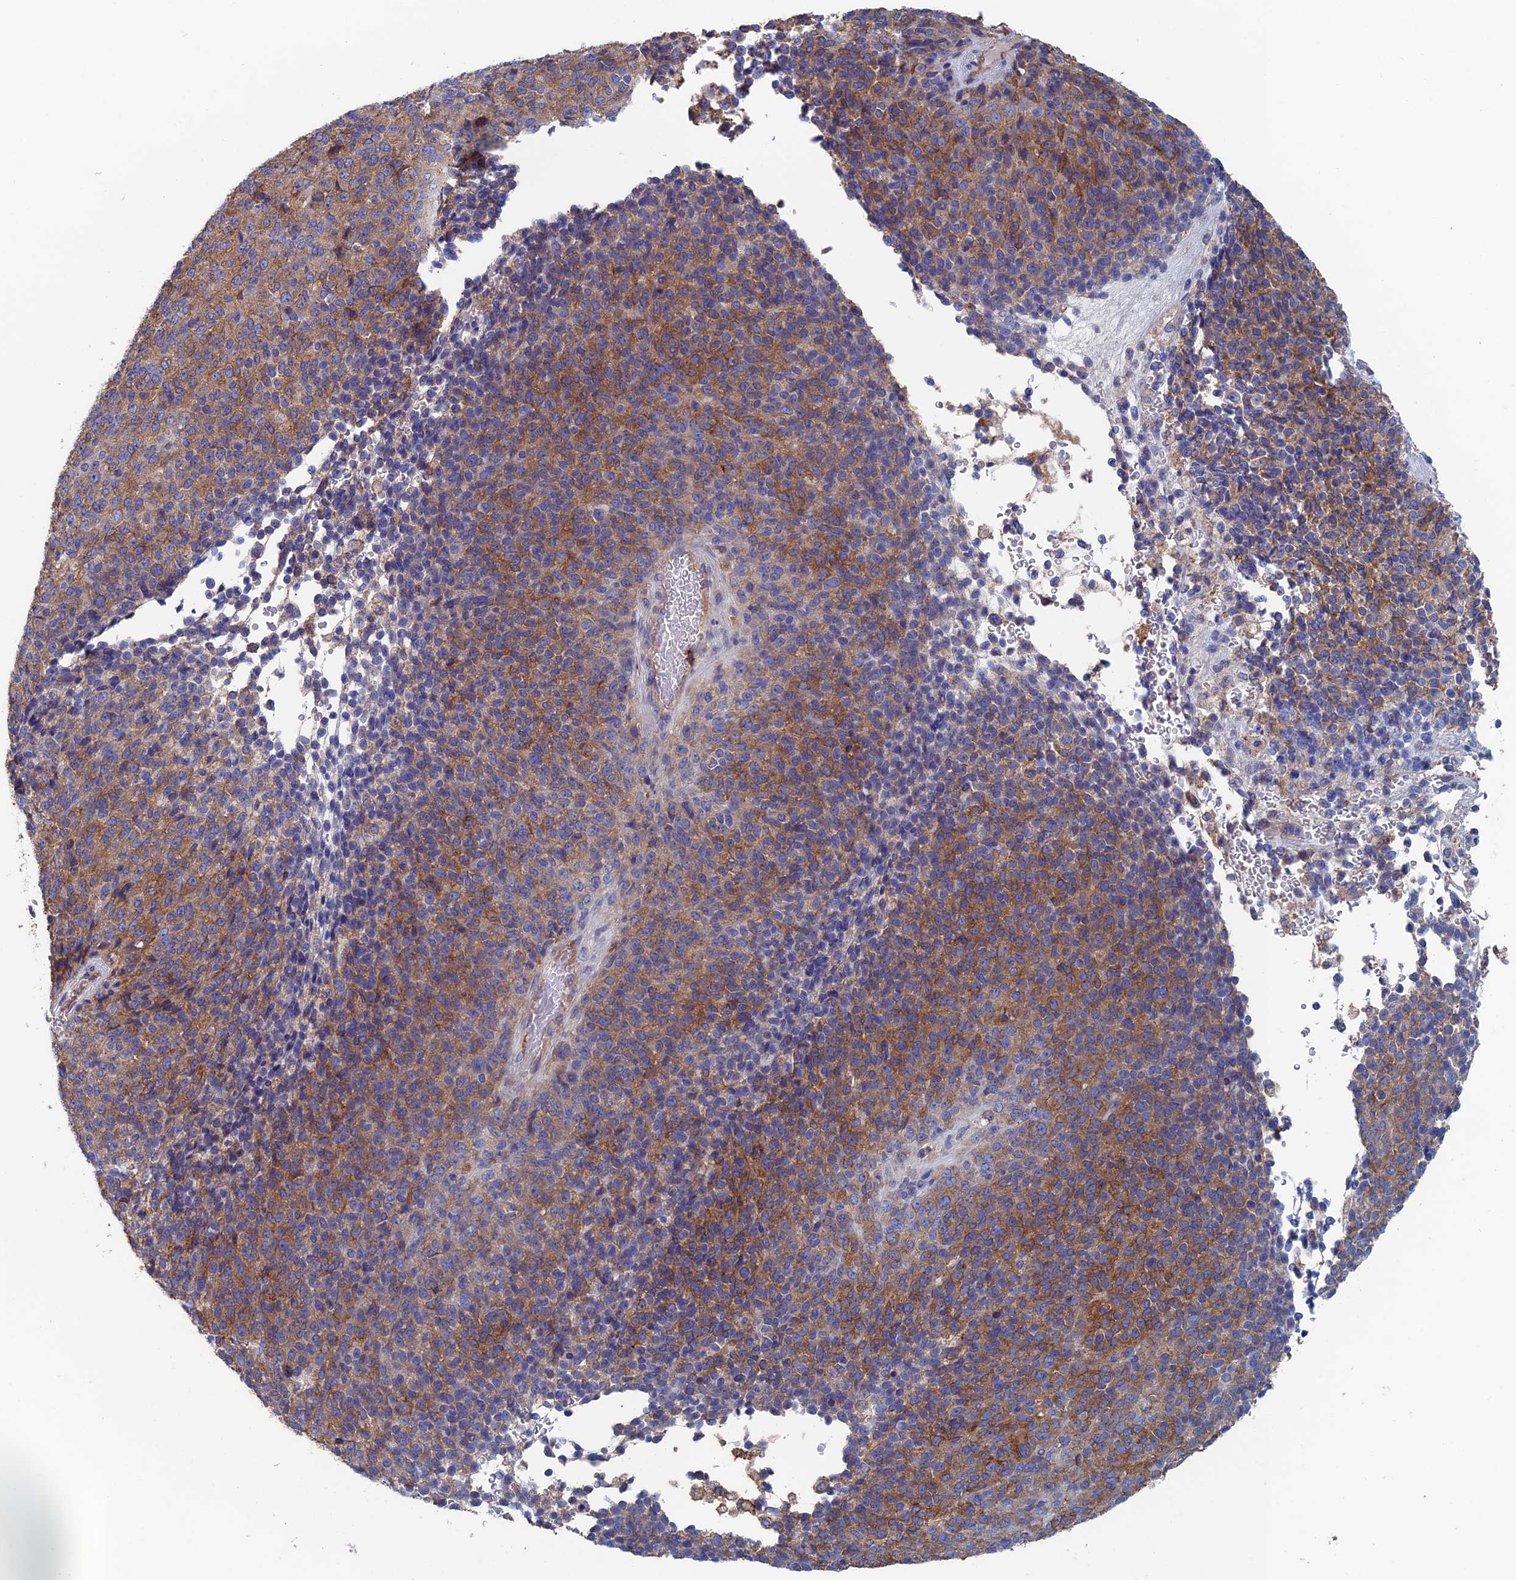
{"staining": {"intensity": "moderate", "quantity": ">75%", "location": "cytoplasmic/membranous"}, "tissue": "melanoma", "cell_type": "Tumor cells", "image_type": "cancer", "snomed": [{"axis": "morphology", "description": "Malignant melanoma, Metastatic site"}, {"axis": "topography", "description": "Brain"}], "caption": "Immunohistochemical staining of malignant melanoma (metastatic site) reveals medium levels of moderate cytoplasmic/membranous protein expression in about >75% of tumor cells. The staining was performed using DAB (3,3'-diaminobenzidine) to visualize the protein expression in brown, while the nuclei were stained in blue with hematoxylin (Magnification: 20x).", "gene": "SNX11", "patient": {"sex": "female", "age": 56}}